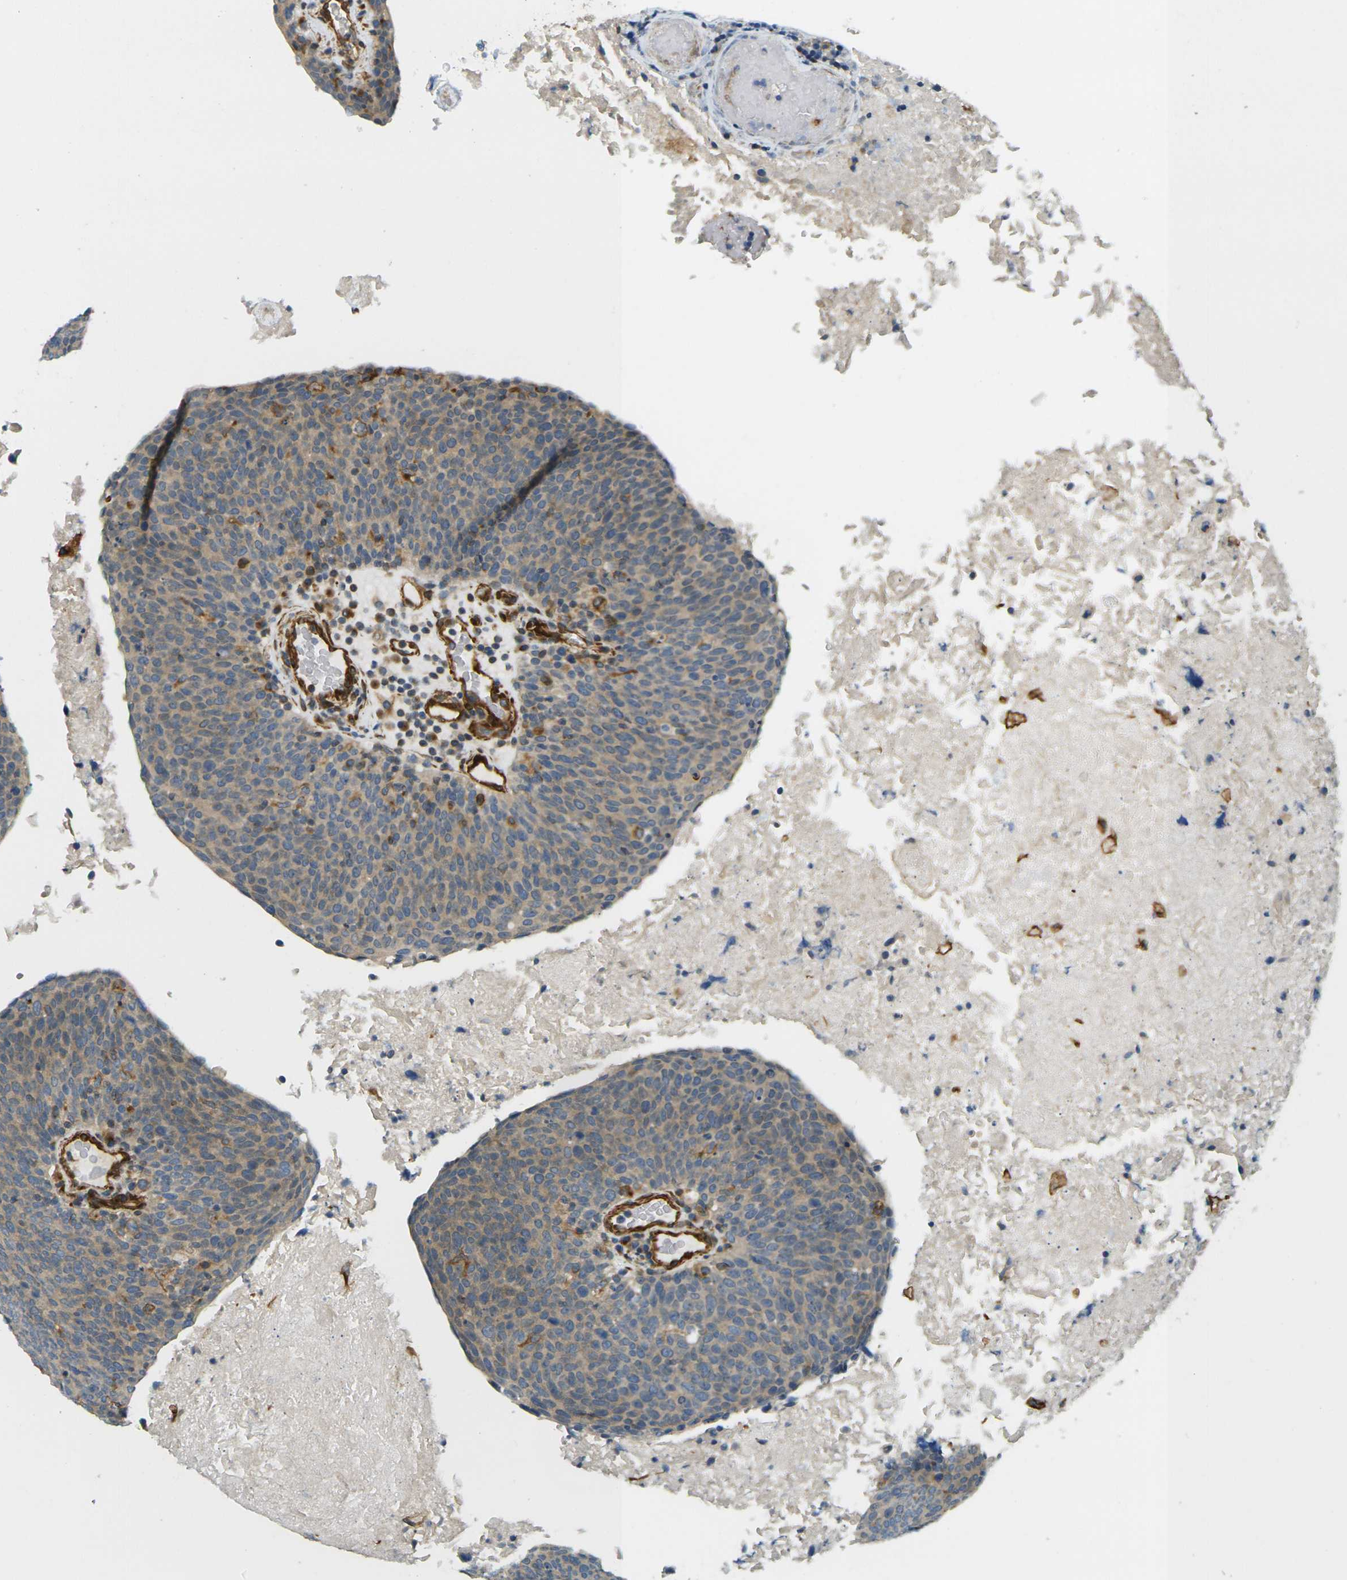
{"staining": {"intensity": "weak", "quantity": ">75%", "location": "cytoplasmic/membranous"}, "tissue": "head and neck cancer", "cell_type": "Tumor cells", "image_type": "cancer", "snomed": [{"axis": "morphology", "description": "Squamous cell carcinoma, NOS"}, {"axis": "morphology", "description": "Squamous cell carcinoma, metastatic, NOS"}, {"axis": "topography", "description": "Lymph node"}, {"axis": "topography", "description": "Head-Neck"}], "caption": "A histopathology image of squamous cell carcinoma (head and neck) stained for a protein exhibits weak cytoplasmic/membranous brown staining in tumor cells.", "gene": "CYTH3", "patient": {"sex": "male", "age": 62}}